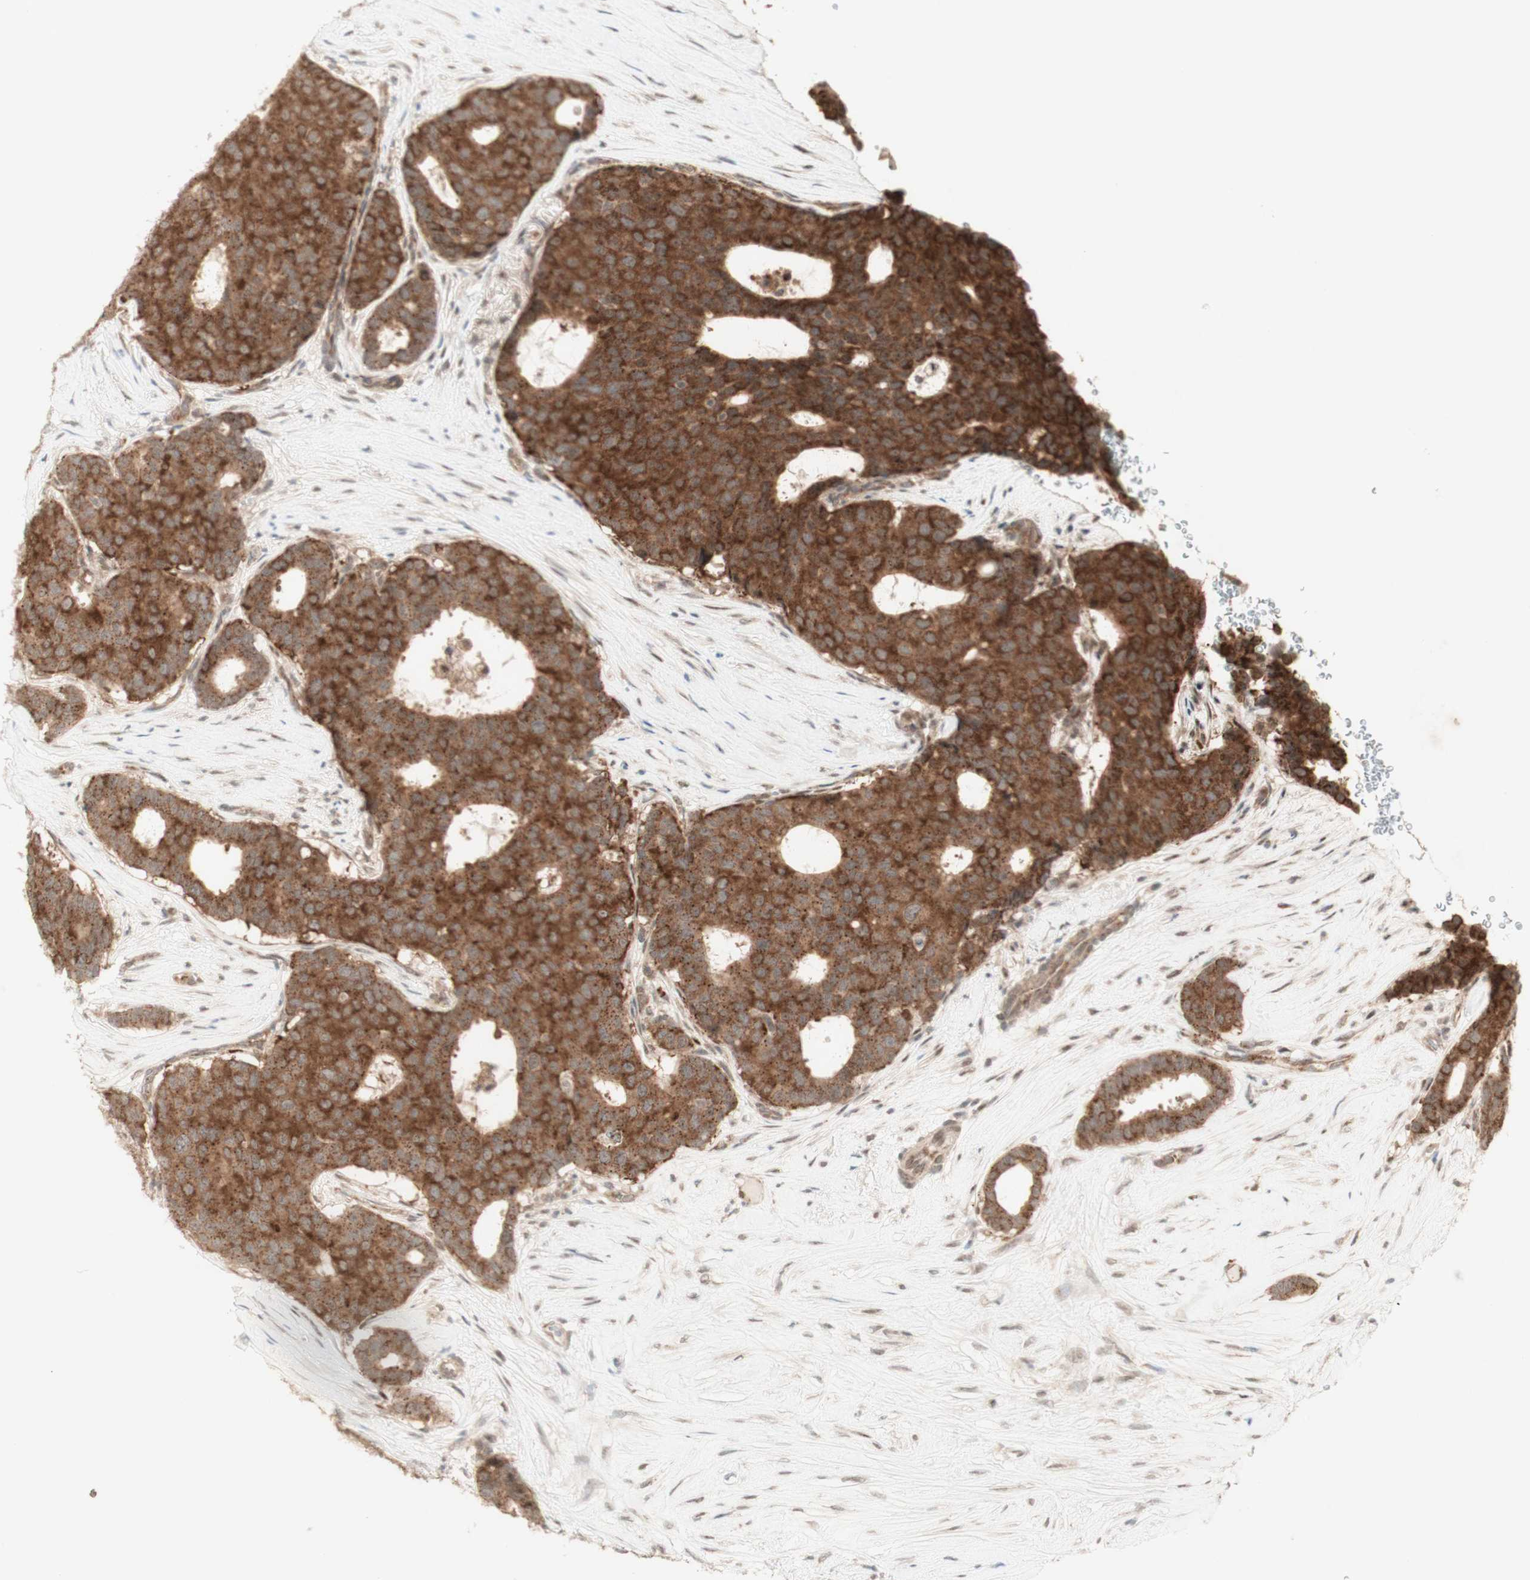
{"staining": {"intensity": "strong", "quantity": ">75%", "location": "cytoplasmic/membranous"}, "tissue": "breast cancer", "cell_type": "Tumor cells", "image_type": "cancer", "snomed": [{"axis": "morphology", "description": "Duct carcinoma"}, {"axis": "topography", "description": "Breast"}], "caption": "Tumor cells demonstrate strong cytoplasmic/membranous staining in approximately >75% of cells in breast cancer. (IHC, brightfield microscopy, high magnification).", "gene": "CYLD", "patient": {"sex": "female", "age": 75}}